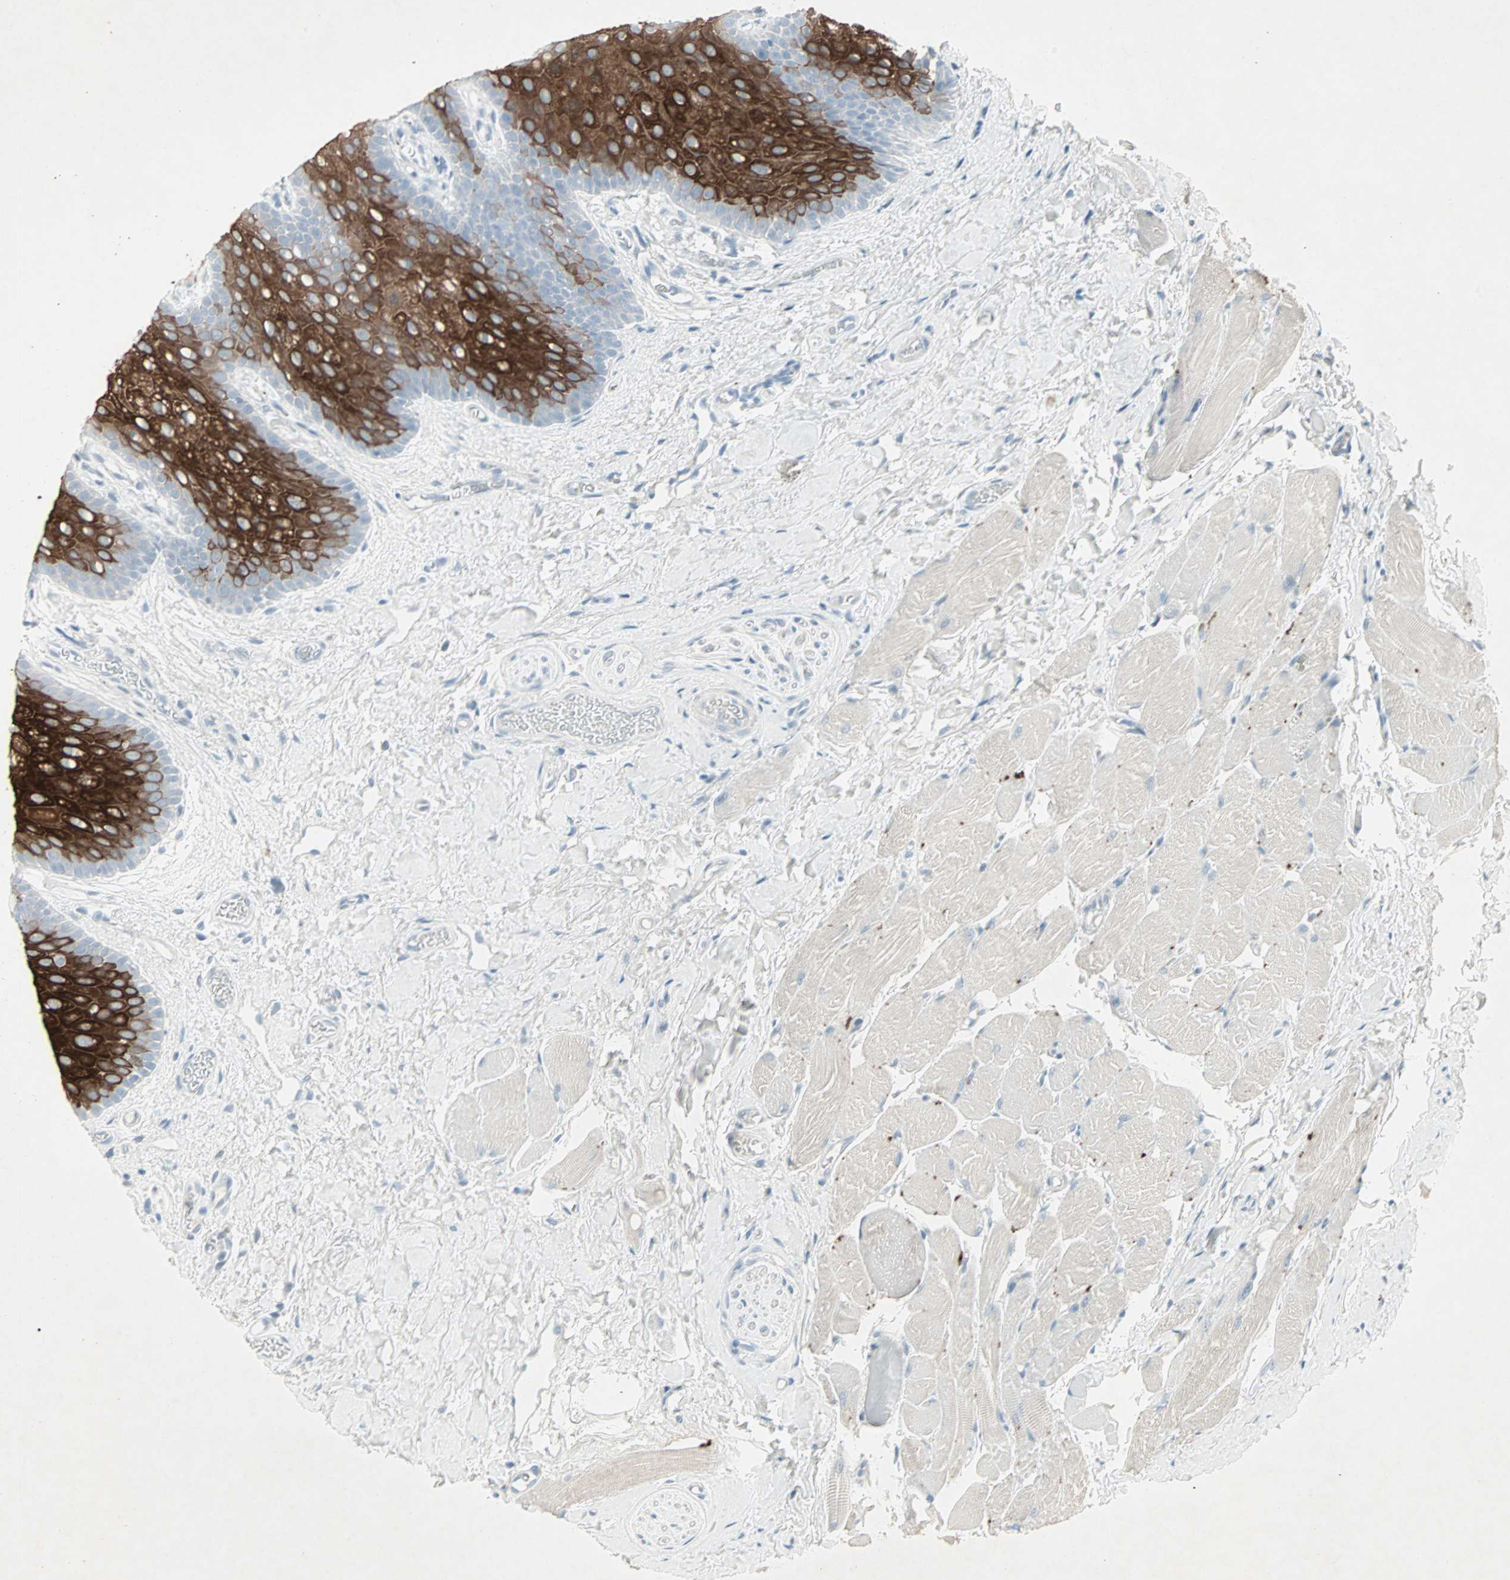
{"staining": {"intensity": "strong", "quantity": "25%-75%", "location": "cytoplasmic/membranous"}, "tissue": "oral mucosa", "cell_type": "Squamous epithelial cells", "image_type": "normal", "snomed": [{"axis": "morphology", "description": "Normal tissue, NOS"}, {"axis": "topography", "description": "Oral tissue"}], "caption": "Immunohistochemistry image of unremarkable oral mucosa: oral mucosa stained using IHC displays high levels of strong protein expression localized specifically in the cytoplasmic/membranous of squamous epithelial cells, appearing as a cytoplasmic/membranous brown color.", "gene": "LANCL3", "patient": {"sex": "male", "age": 54}}